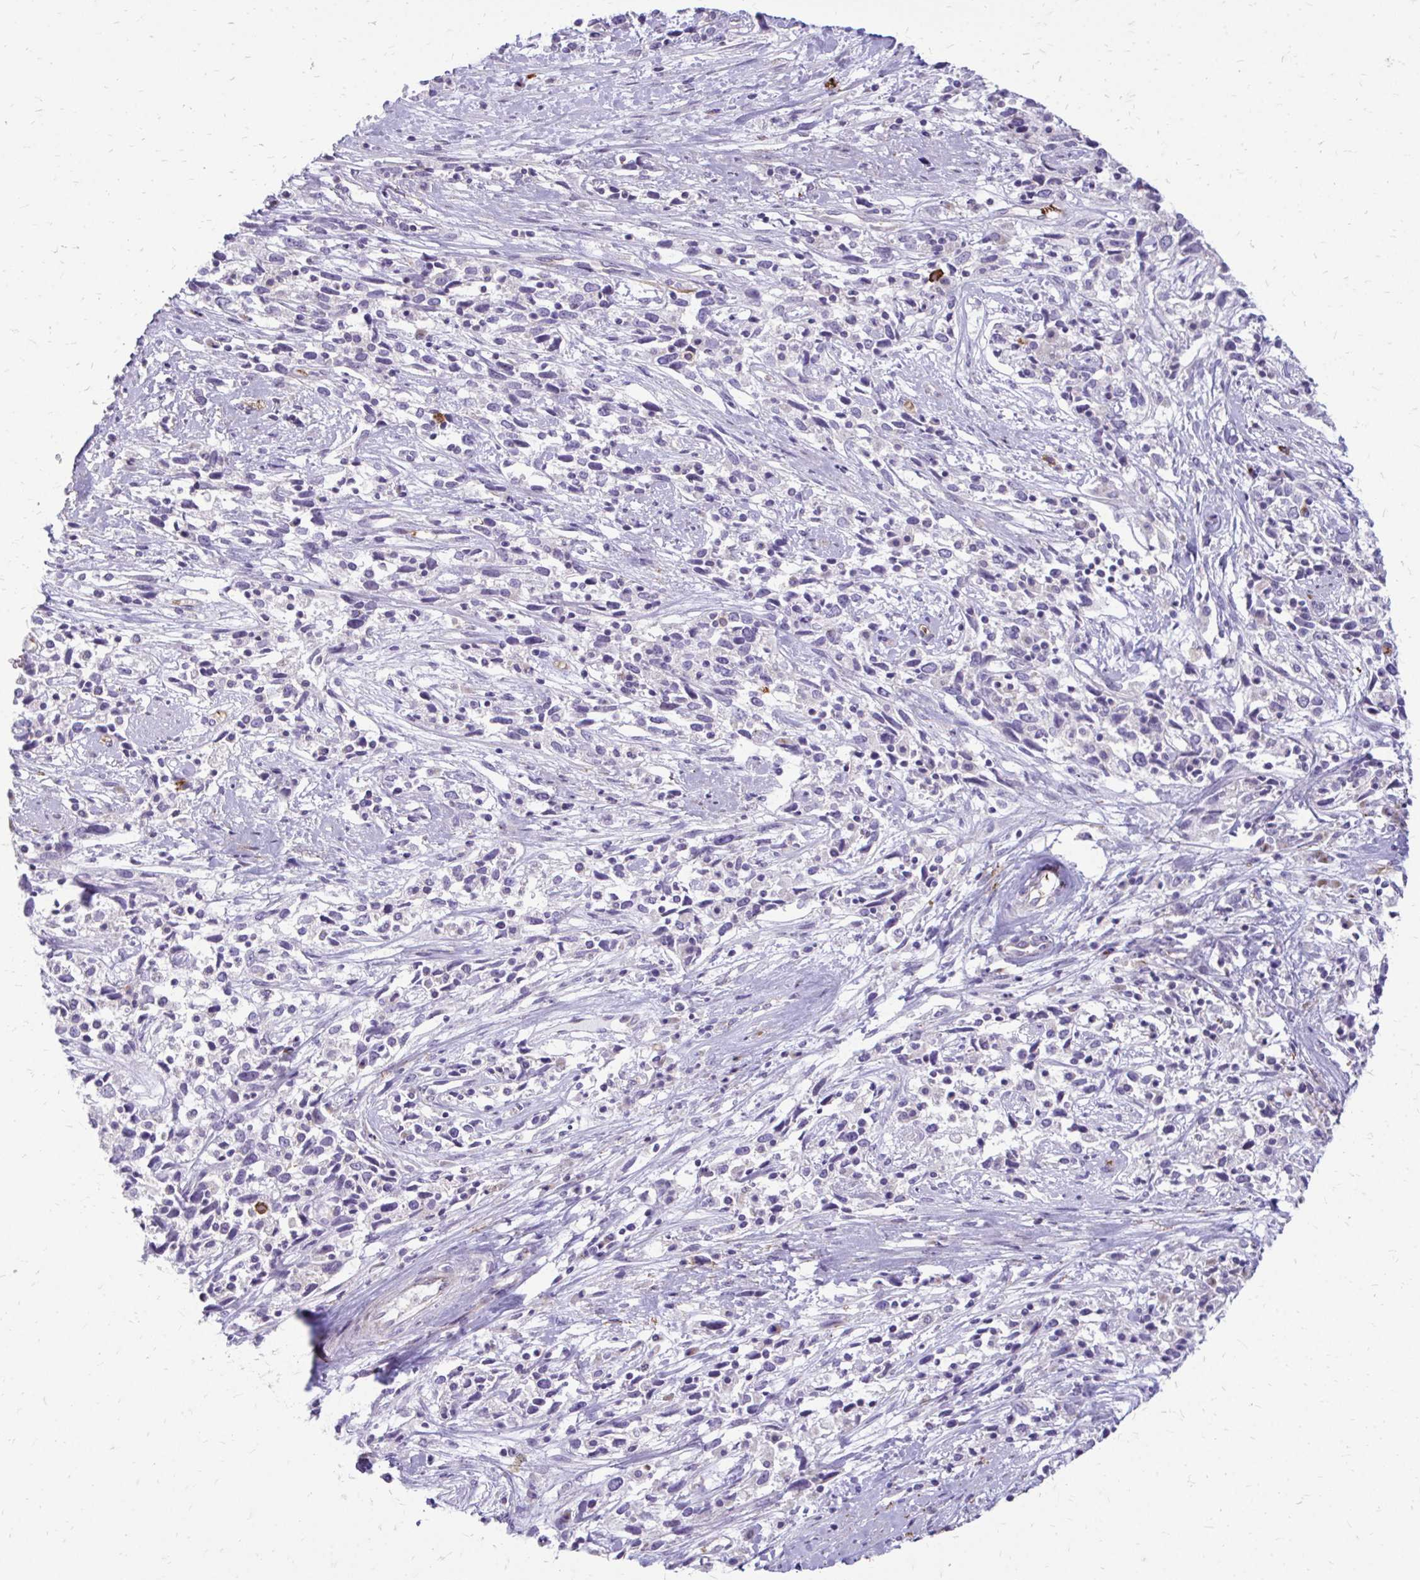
{"staining": {"intensity": "negative", "quantity": "none", "location": "none"}, "tissue": "cervical cancer", "cell_type": "Tumor cells", "image_type": "cancer", "snomed": [{"axis": "morphology", "description": "Adenocarcinoma, NOS"}, {"axis": "topography", "description": "Cervix"}], "caption": "Tumor cells show no significant positivity in adenocarcinoma (cervical).", "gene": "FUNDC2", "patient": {"sex": "female", "age": 40}}